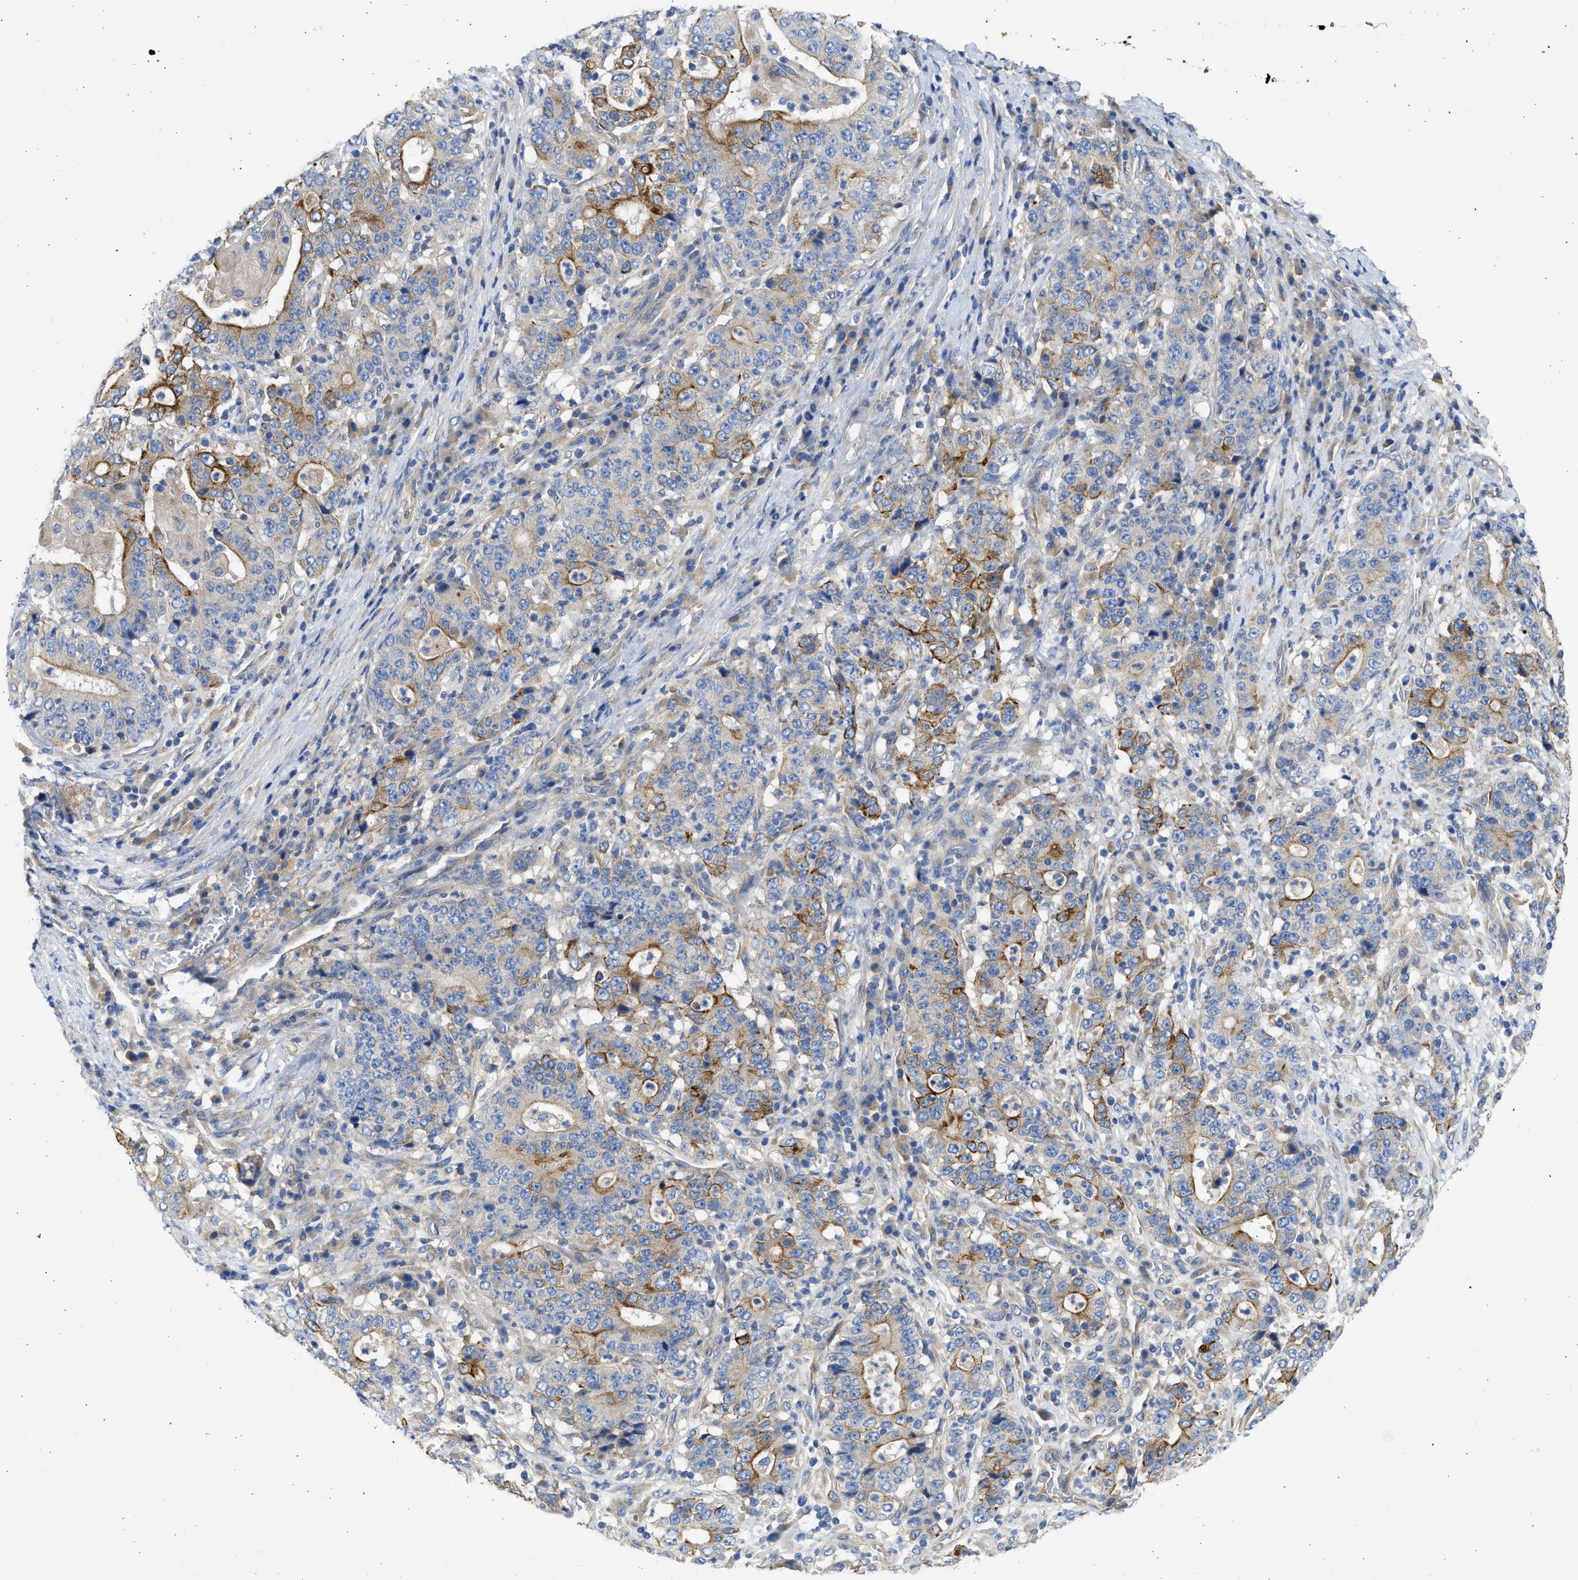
{"staining": {"intensity": "moderate", "quantity": "25%-75%", "location": "cytoplasmic/membranous"}, "tissue": "stomach cancer", "cell_type": "Tumor cells", "image_type": "cancer", "snomed": [{"axis": "morphology", "description": "Normal tissue, NOS"}, {"axis": "morphology", "description": "Adenocarcinoma, NOS"}, {"axis": "topography", "description": "Stomach, upper"}, {"axis": "topography", "description": "Stomach"}], "caption": "Brown immunohistochemical staining in human stomach cancer (adenocarcinoma) shows moderate cytoplasmic/membranous positivity in approximately 25%-75% of tumor cells.", "gene": "CSRNP2", "patient": {"sex": "male", "age": 59}}